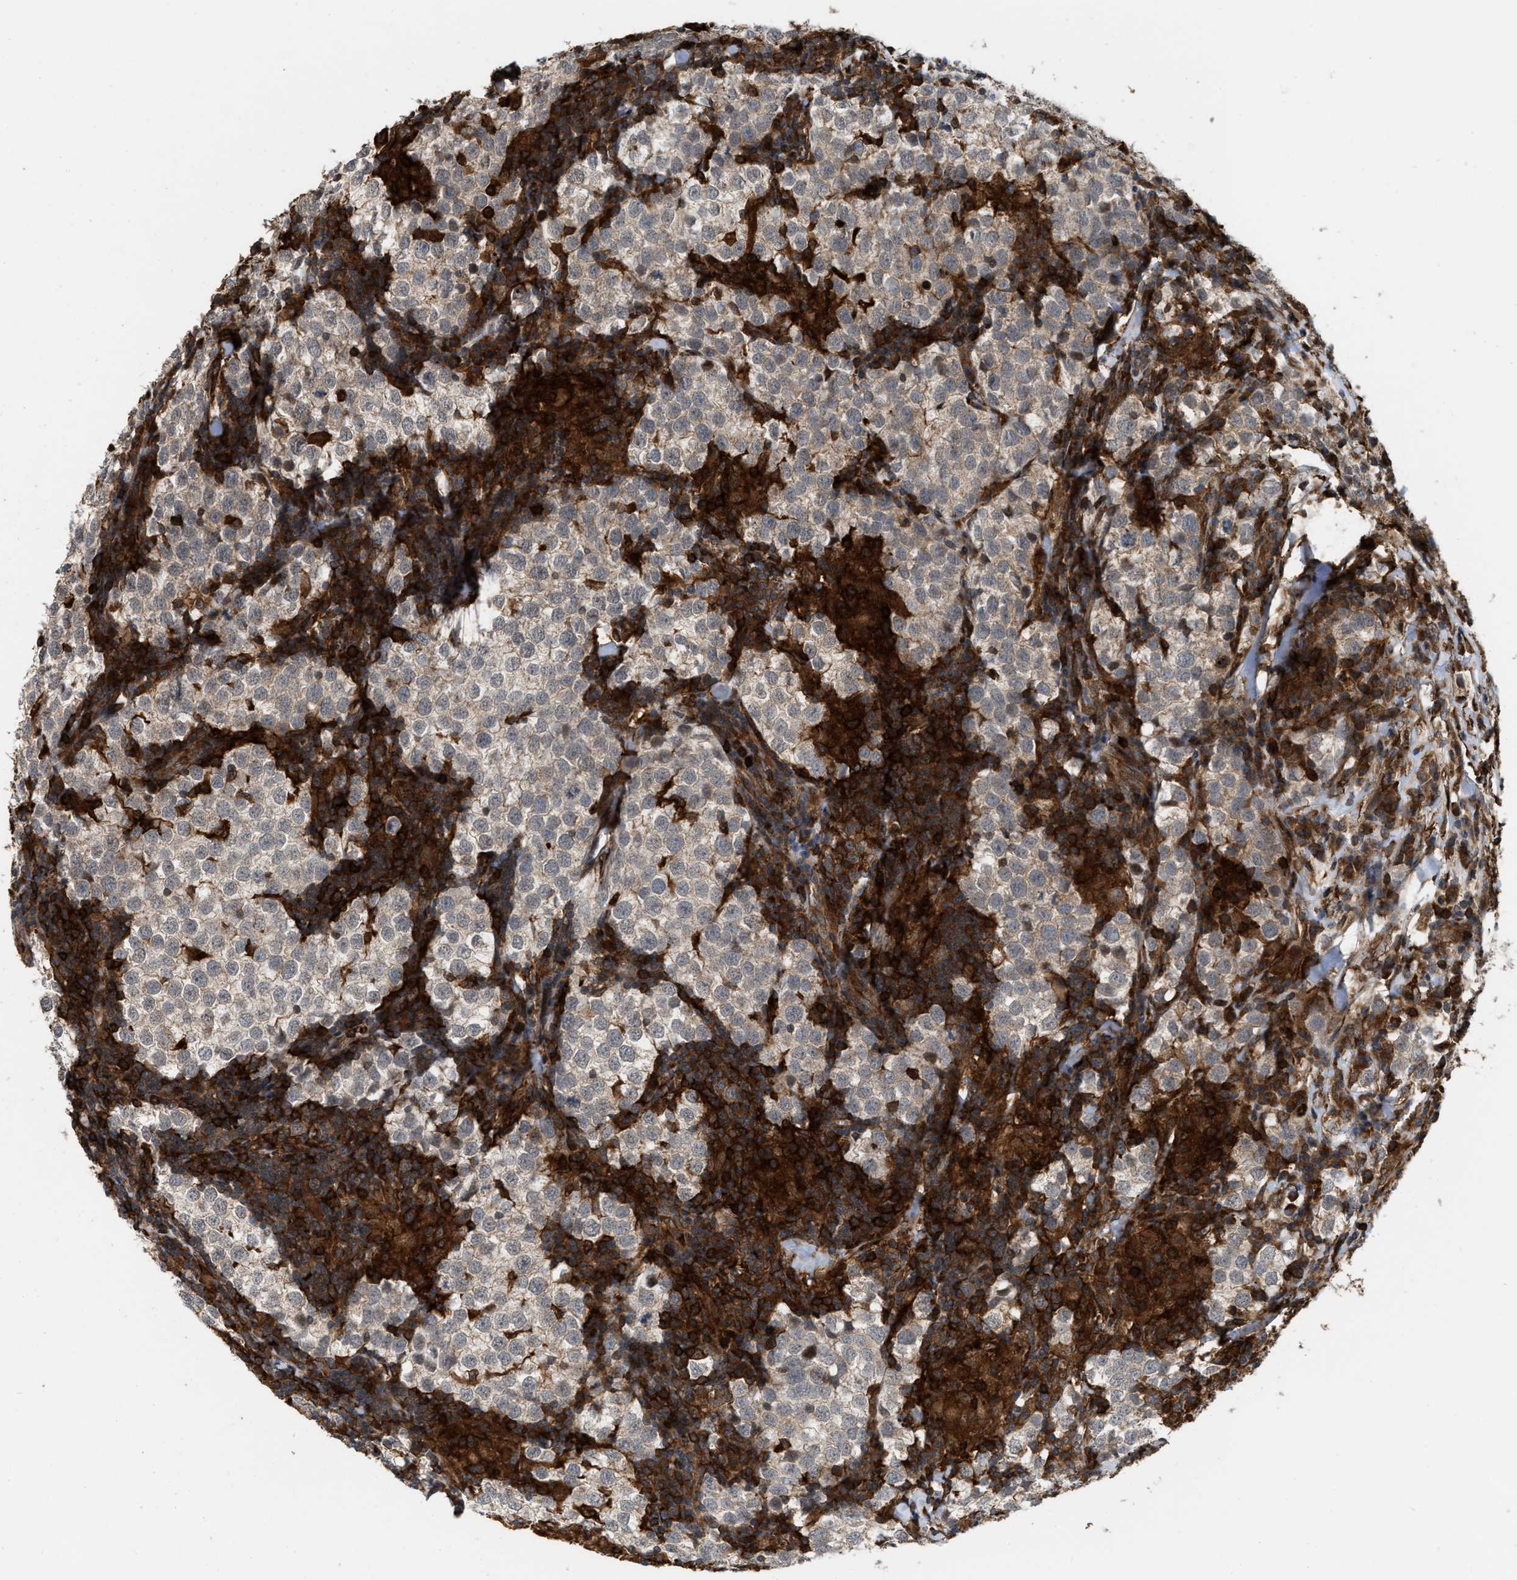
{"staining": {"intensity": "weak", "quantity": "<25%", "location": "cytoplasmic/membranous"}, "tissue": "testis cancer", "cell_type": "Tumor cells", "image_type": "cancer", "snomed": [{"axis": "morphology", "description": "Seminoma, NOS"}, {"axis": "morphology", "description": "Carcinoma, Embryonal, NOS"}, {"axis": "topography", "description": "Testis"}], "caption": "The immunohistochemistry (IHC) photomicrograph has no significant positivity in tumor cells of testis cancer (embryonal carcinoma) tissue.", "gene": "IQCE", "patient": {"sex": "male", "age": 36}}